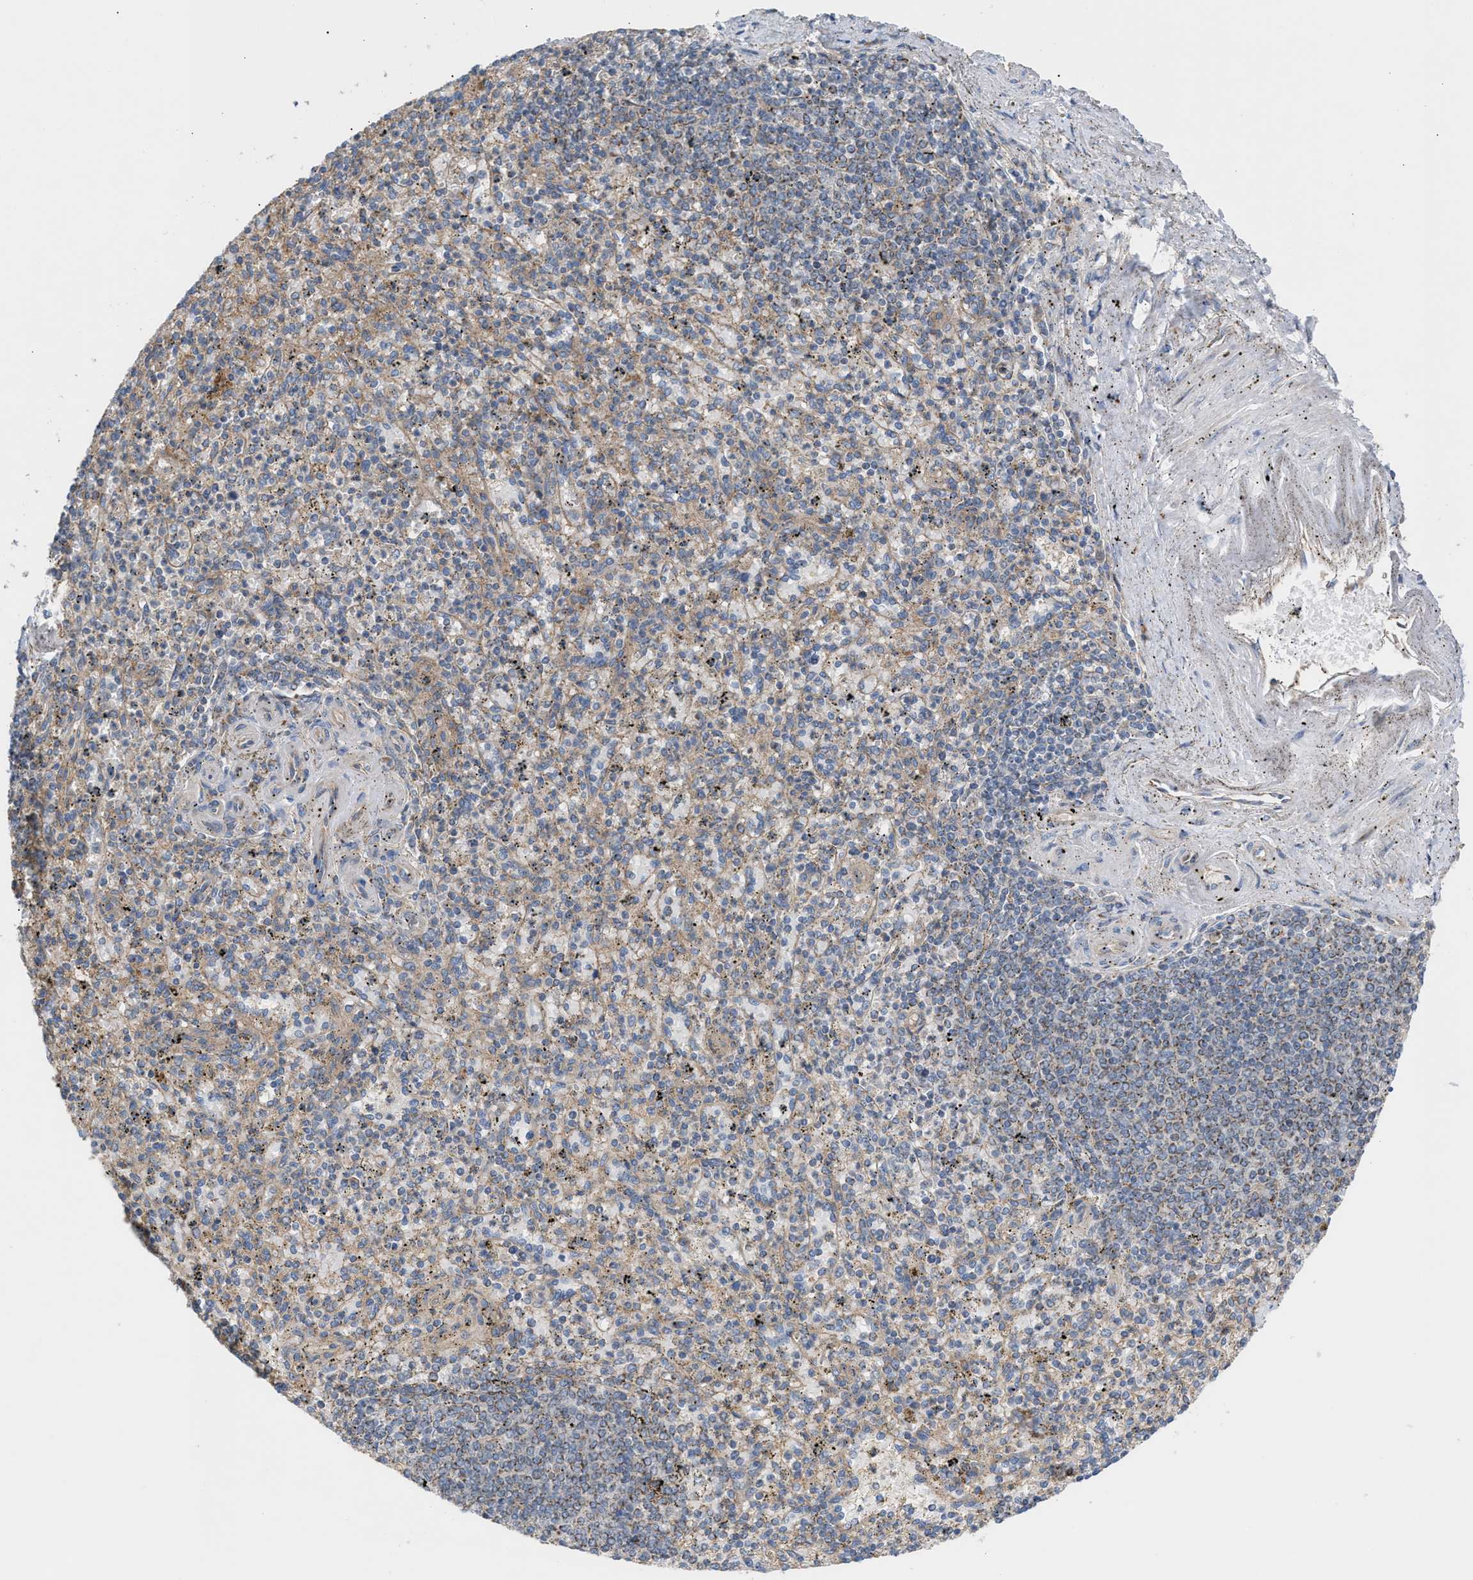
{"staining": {"intensity": "weak", "quantity": "<25%", "location": "cytoplasmic/membranous"}, "tissue": "spleen", "cell_type": "Cells in red pulp", "image_type": "normal", "snomed": [{"axis": "morphology", "description": "Normal tissue, NOS"}, {"axis": "topography", "description": "Spleen"}], "caption": "High power microscopy micrograph of an immunohistochemistry image of benign spleen, revealing no significant expression in cells in red pulp. The staining was performed using DAB (3,3'-diaminobenzidine) to visualize the protein expression in brown, while the nuclei were stained in blue with hematoxylin (Magnification: 20x).", "gene": "OXSM", "patient": {"sex": "male", "age": 72}}